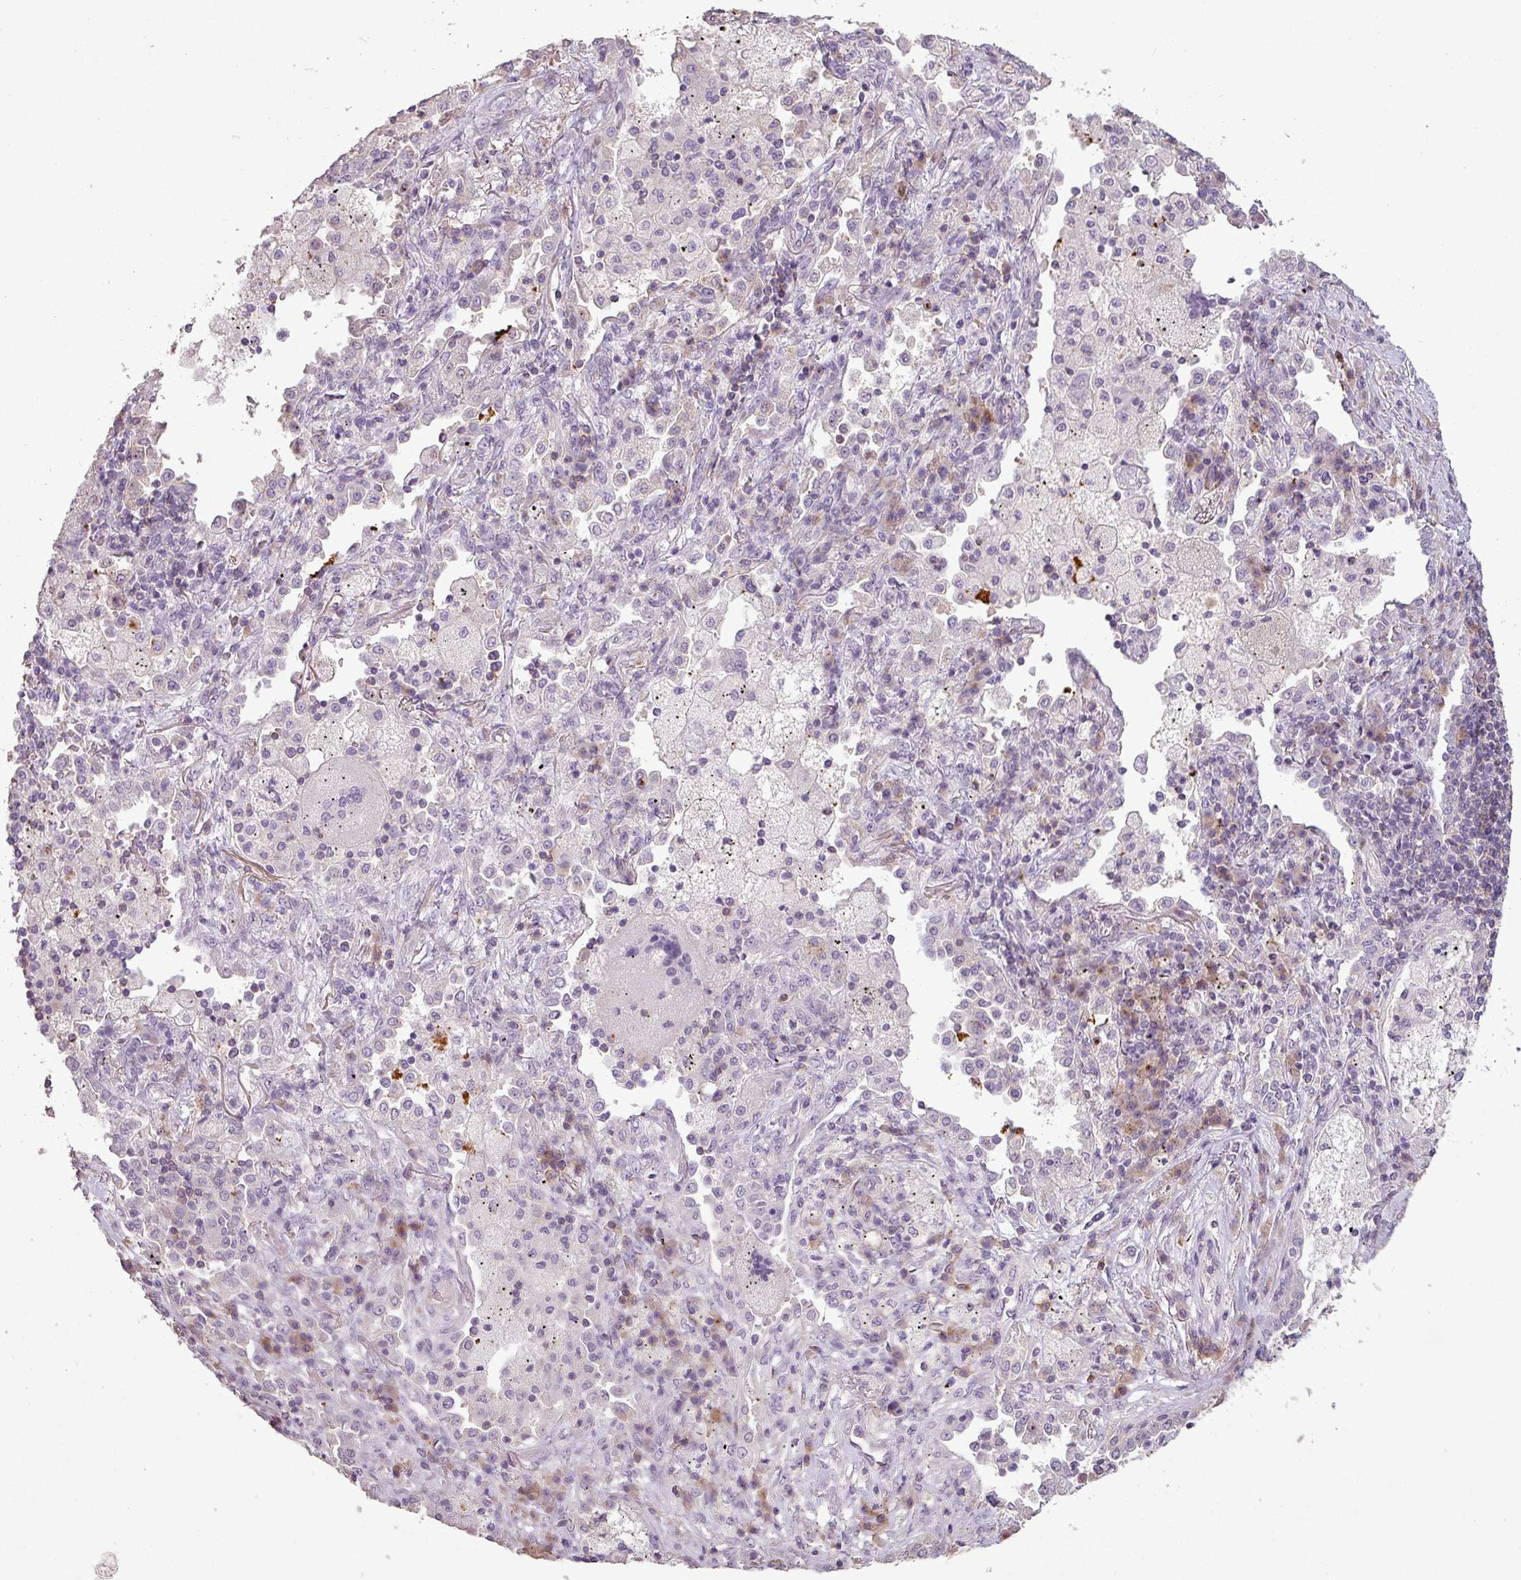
{"staining": {"intensity": "negative", "quantity": "none", "location": "none"}, "tissue": "lung cancer", "cell_type": "Tumor cells", "image_type": "cancer", "snomed": [{"axis": "morphology", "description": "Squamous cell carcinoma, NOS"}, {"axis": "topography", "description": "Lung"}], "caption": "IHC histopathology image of human lung cancer (squamous cell carcinoma) stained for a protein (brown), which reveals no expression in tumor cells.", "gene": "LY9", "patient": {"sex": "female", "age": 63}}